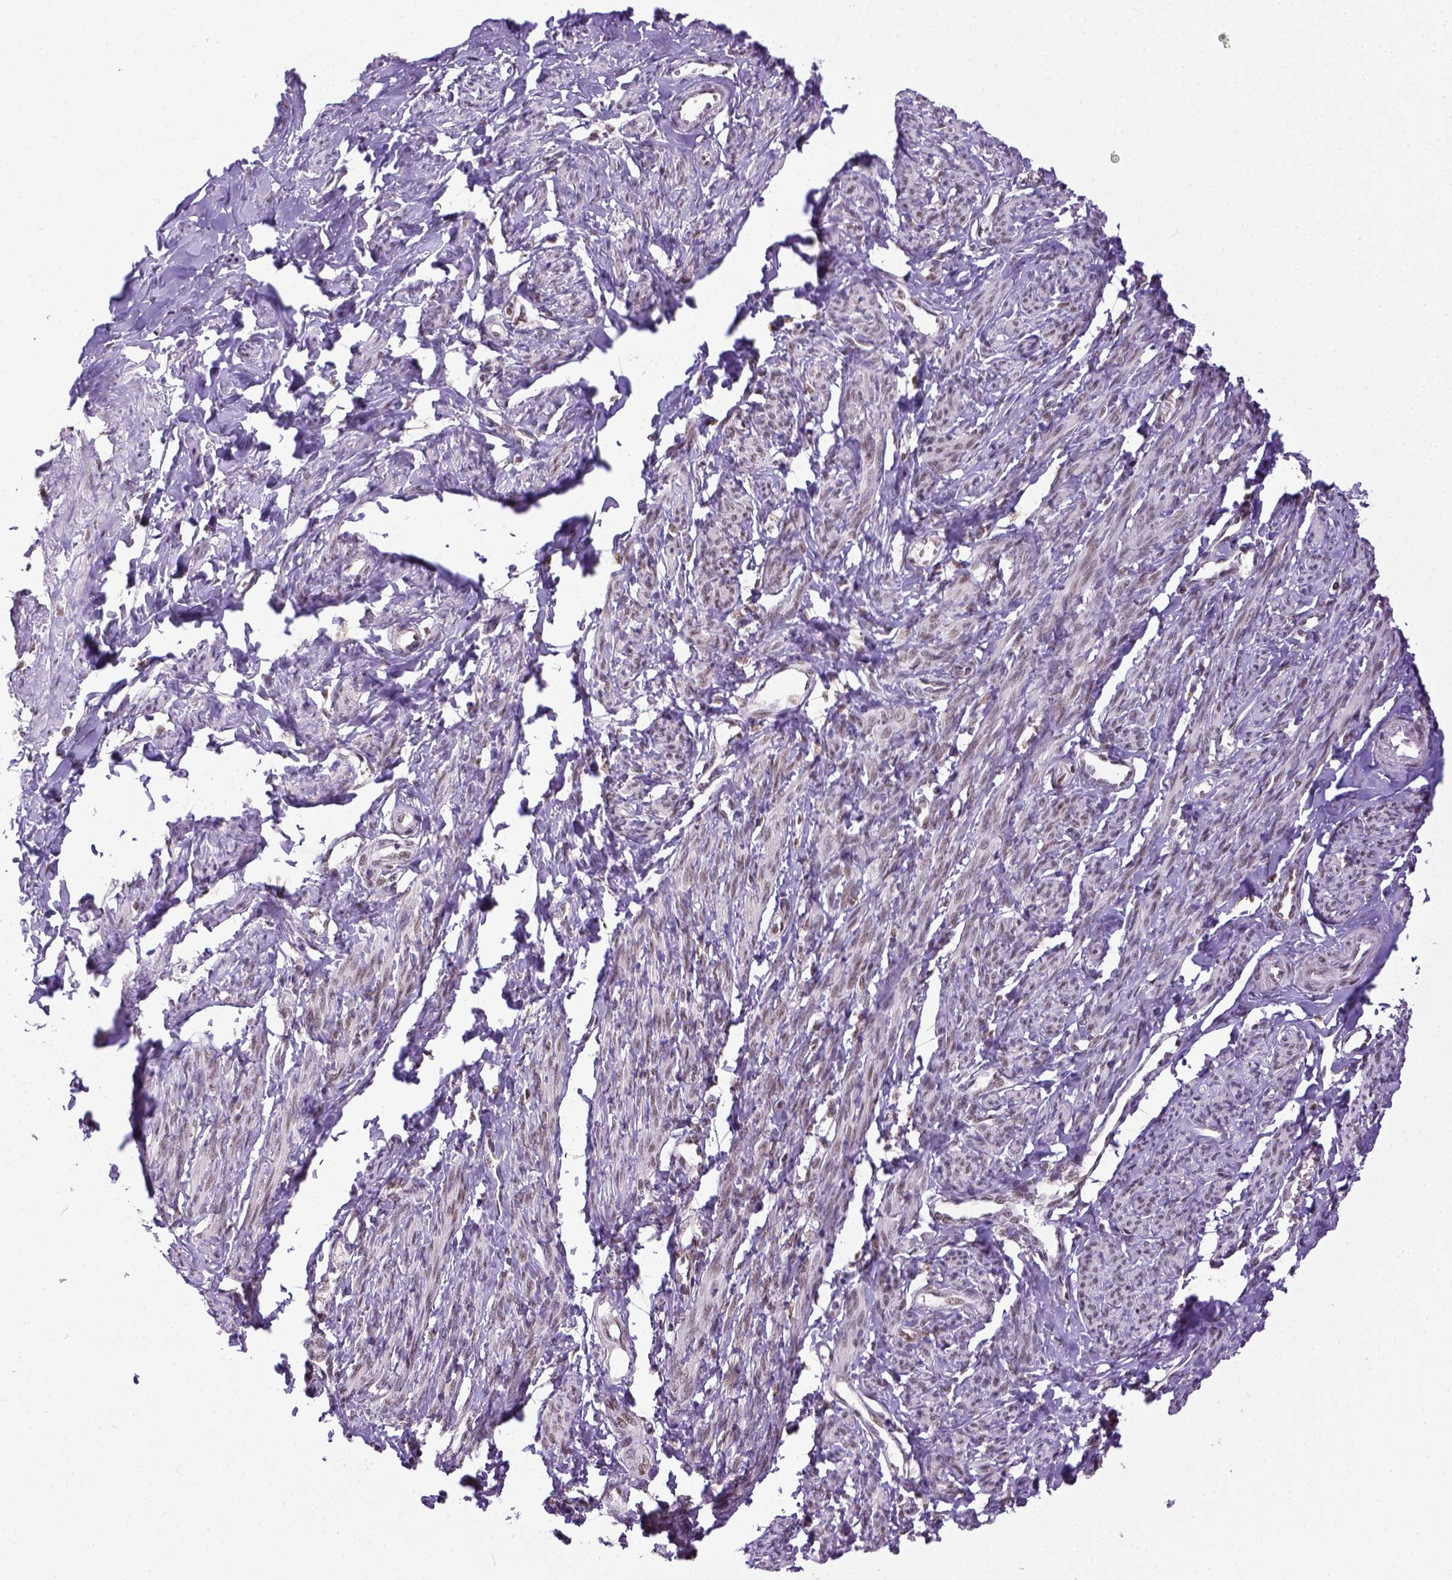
{"staining": {"intensity": "strong", "quantity": ">75%", "location": "nuclear"}, "tissue": "smooth muscle", "cell_type": "Smooth muscle cells", "image_type": "normal", "snomed": [{"axis": "morphology", "description": "Normal tissue, NOS"}, {"axis": "topography", "description": "Smooth muscle"}], "caption": "Smooth muscle cells reveal high levels of strong nuclear positivity in about >75% of cells in benign human smooth muscle. The staining was performed using DAB (3,3'-diaminobenzidine), with brown indicating positive protein expression. Nuclei are stained blue with hematoxylin.", "gene": "ERCC1", "patient": {"sex": "female", "age": 65}}